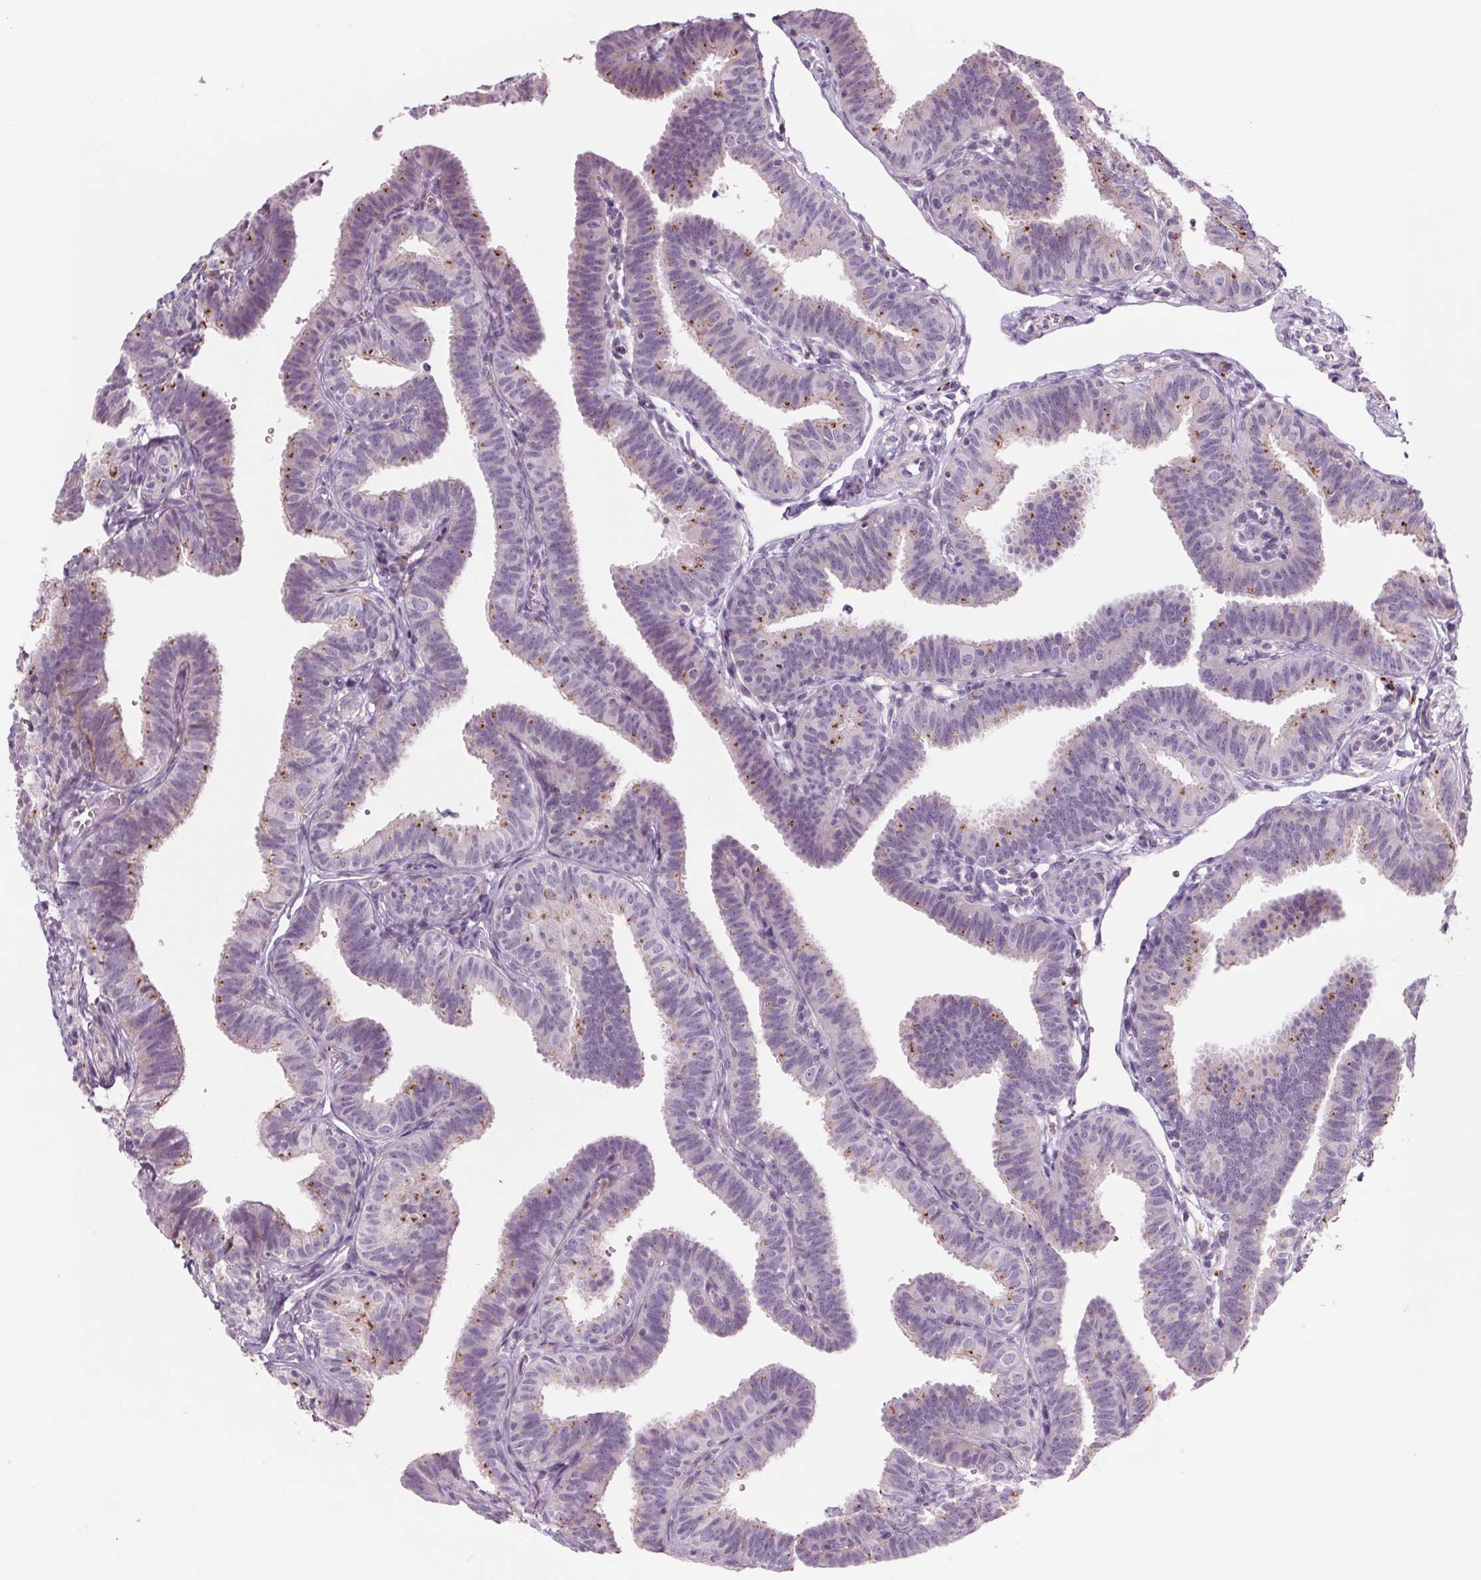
{"staining": {"intensity": "moderate", "quantity": "25%-75%", "location": "cytoplasmic/membranous"}, "tissue": "fallopian tube", "cell_type": "Glandular cells", "image_type": "normal", "snomed": [{"axis": "morphology", "description": "Normal tissue, NOS"}, {"axis": "topography", "description": "Fallopian tube"}], "caption": "IHC of benign human fallopian tube demonstrates medium levels of moderate cytoplasmic/membranous staining in about 25%-75% of glandular cells.", "gene": "SAMD5", "patient": {"sex": "female", "age": 25}}